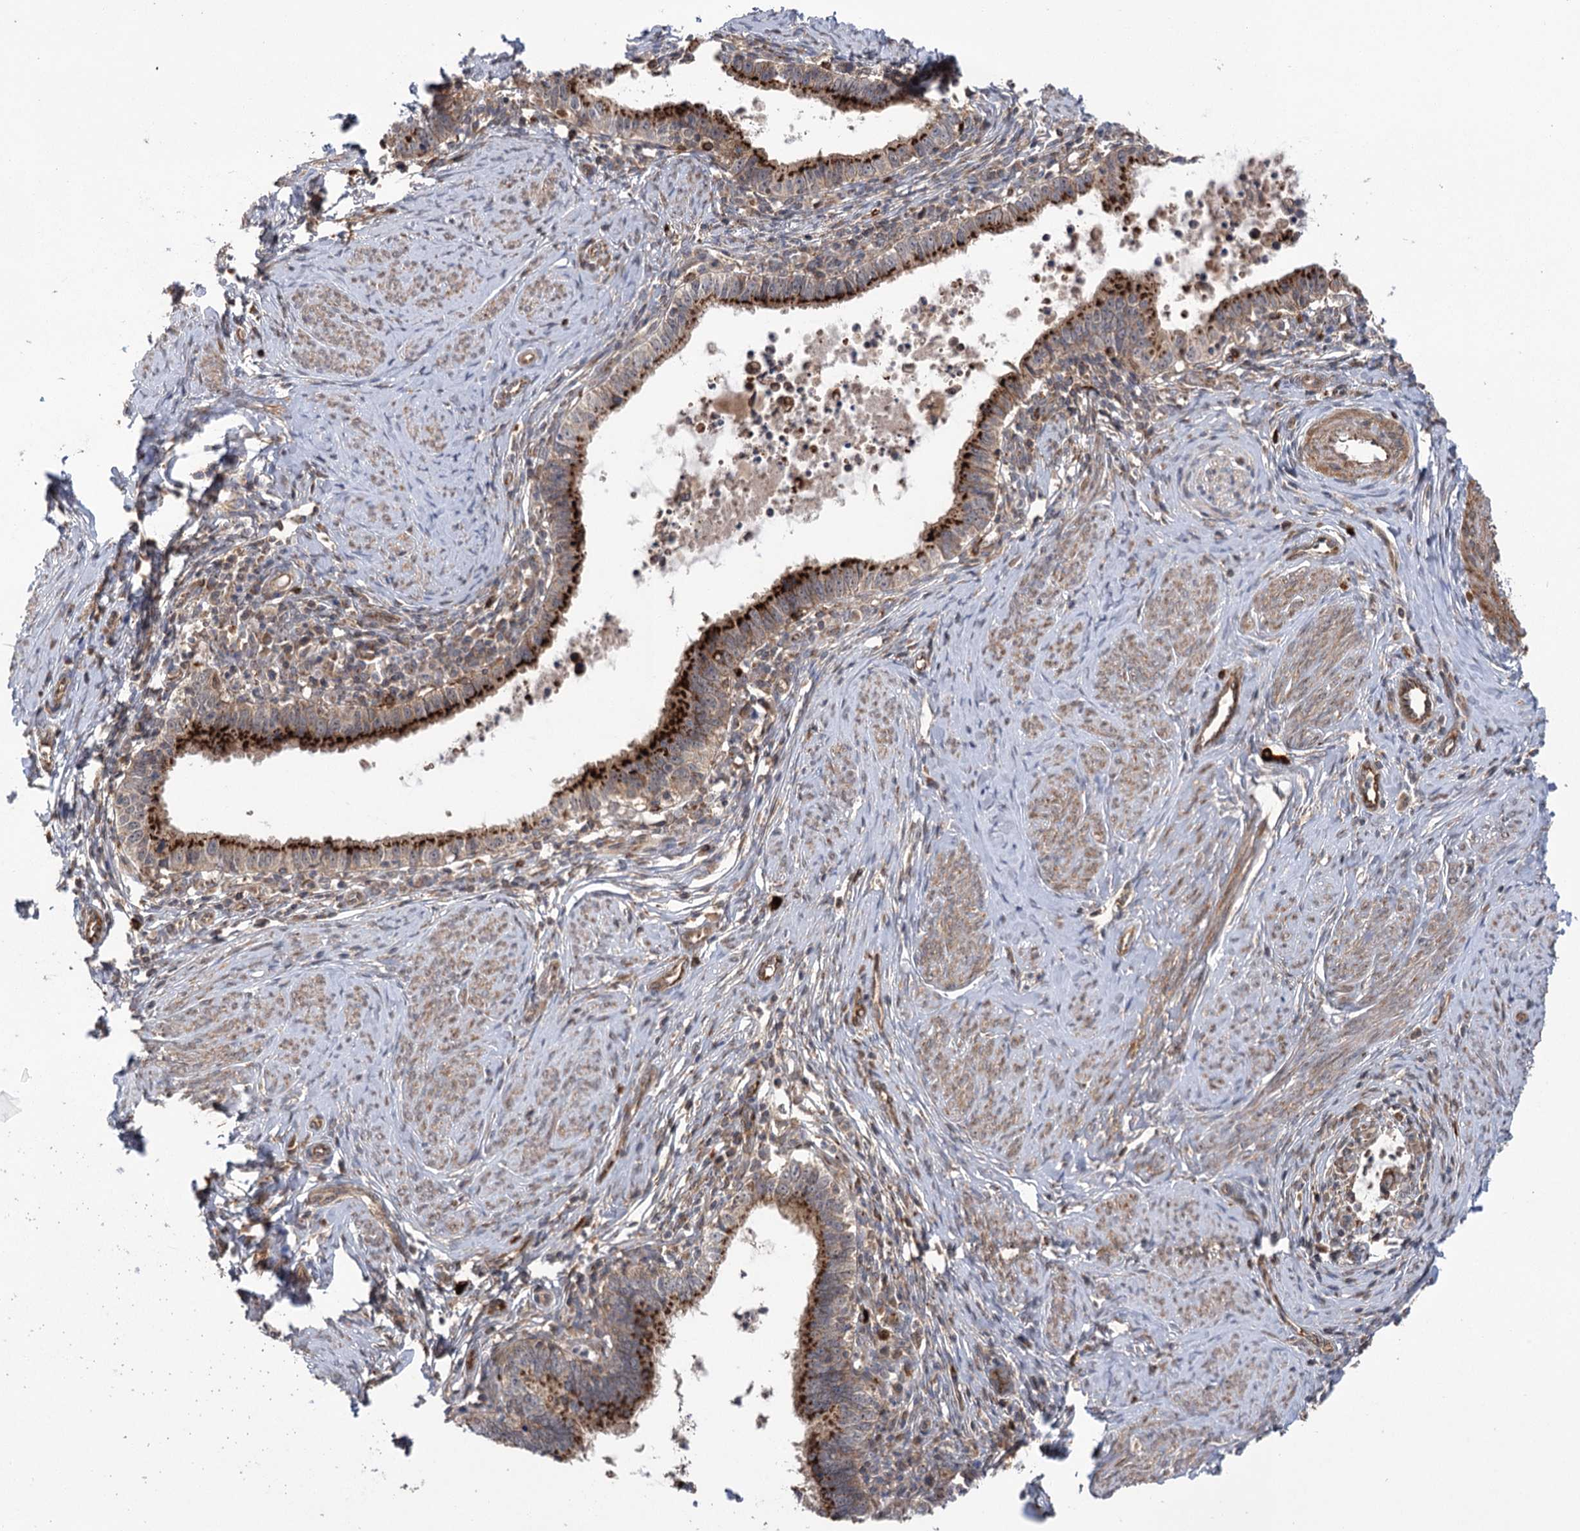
{"staining": {"intensity": "strong", "quantity": ">75%", "location": "cytoplasmic/membranous"}, "tissue": "cervical cancer", "cell_type": "Tumor cells", "image_type": "cancer", "snomed": [{"axis": "morphology", "description": "Adenocarcinoma, NOS"}, {"axis": "topography", "description": "Cervix"}], "caption": "Immunohistochemical staining of human cervical cancer (adenocarcinoma) reveals high levels of strong cytoplasmic/membranous staining in about >75% of tumor cells.", "gene": "CARD19", "patient": {"sex": "female", "age": 36}}